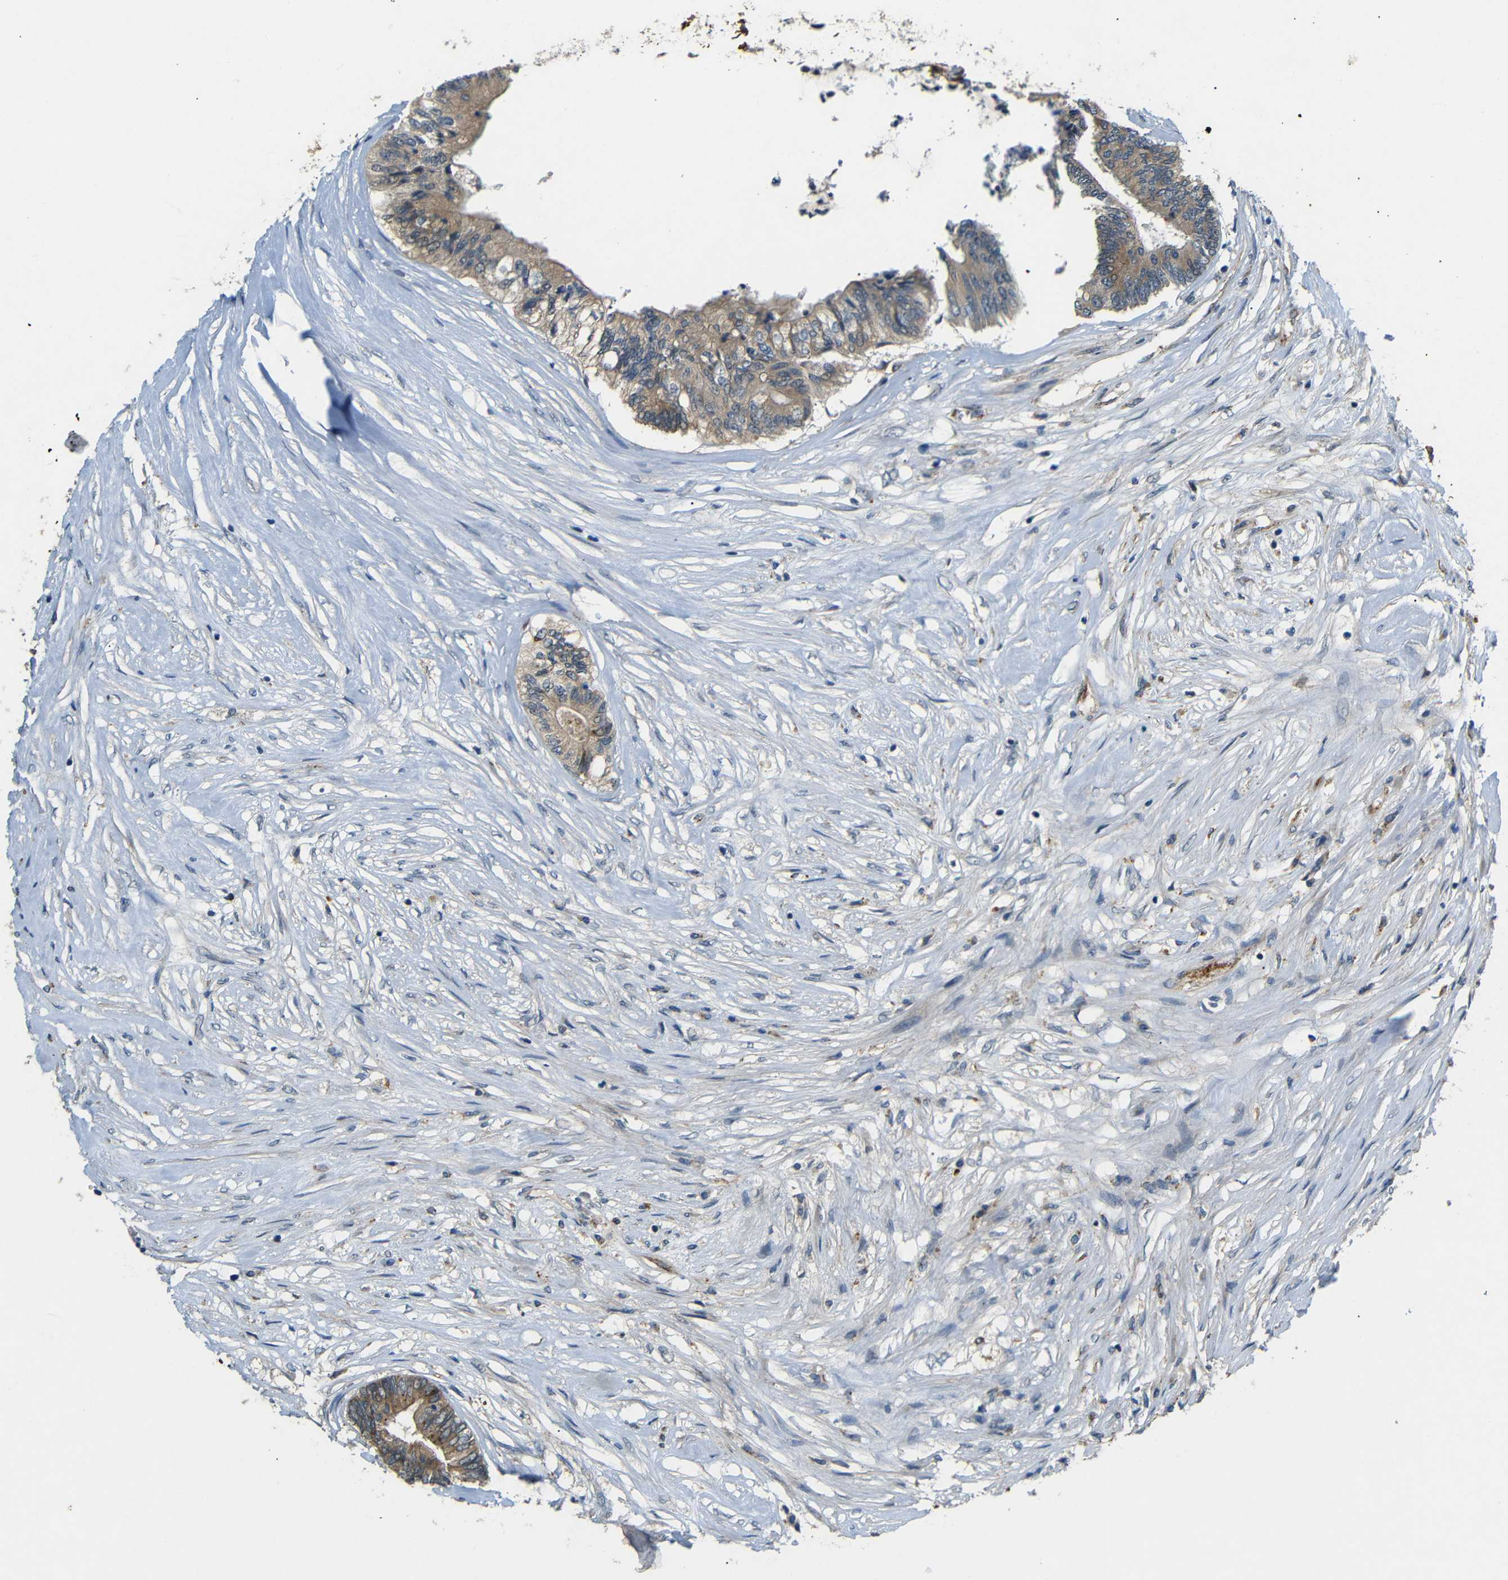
{"staining": {"intensity": "moderate", "quantity": ">75%", "location": "cytoplasmic/membranous"}, "tissue": "colorectal cancer", "cell_type": "Tumor cells", "image_type": "cancer", "snomed": [{"axis": "morphology", "description": "Adenocarcinoma, NOS"}, {"axis": "topography", "description": "Rectum"}], "caption": "This is a micrograph of immunohistochemistry staining of colorectal cancer (adenocarcinoma), which shows moderate positivity in the cytoplasmic/membranous of tumor cells.", "gene": "ATP7A", "patient": {"sex": "male", "age": 63}}